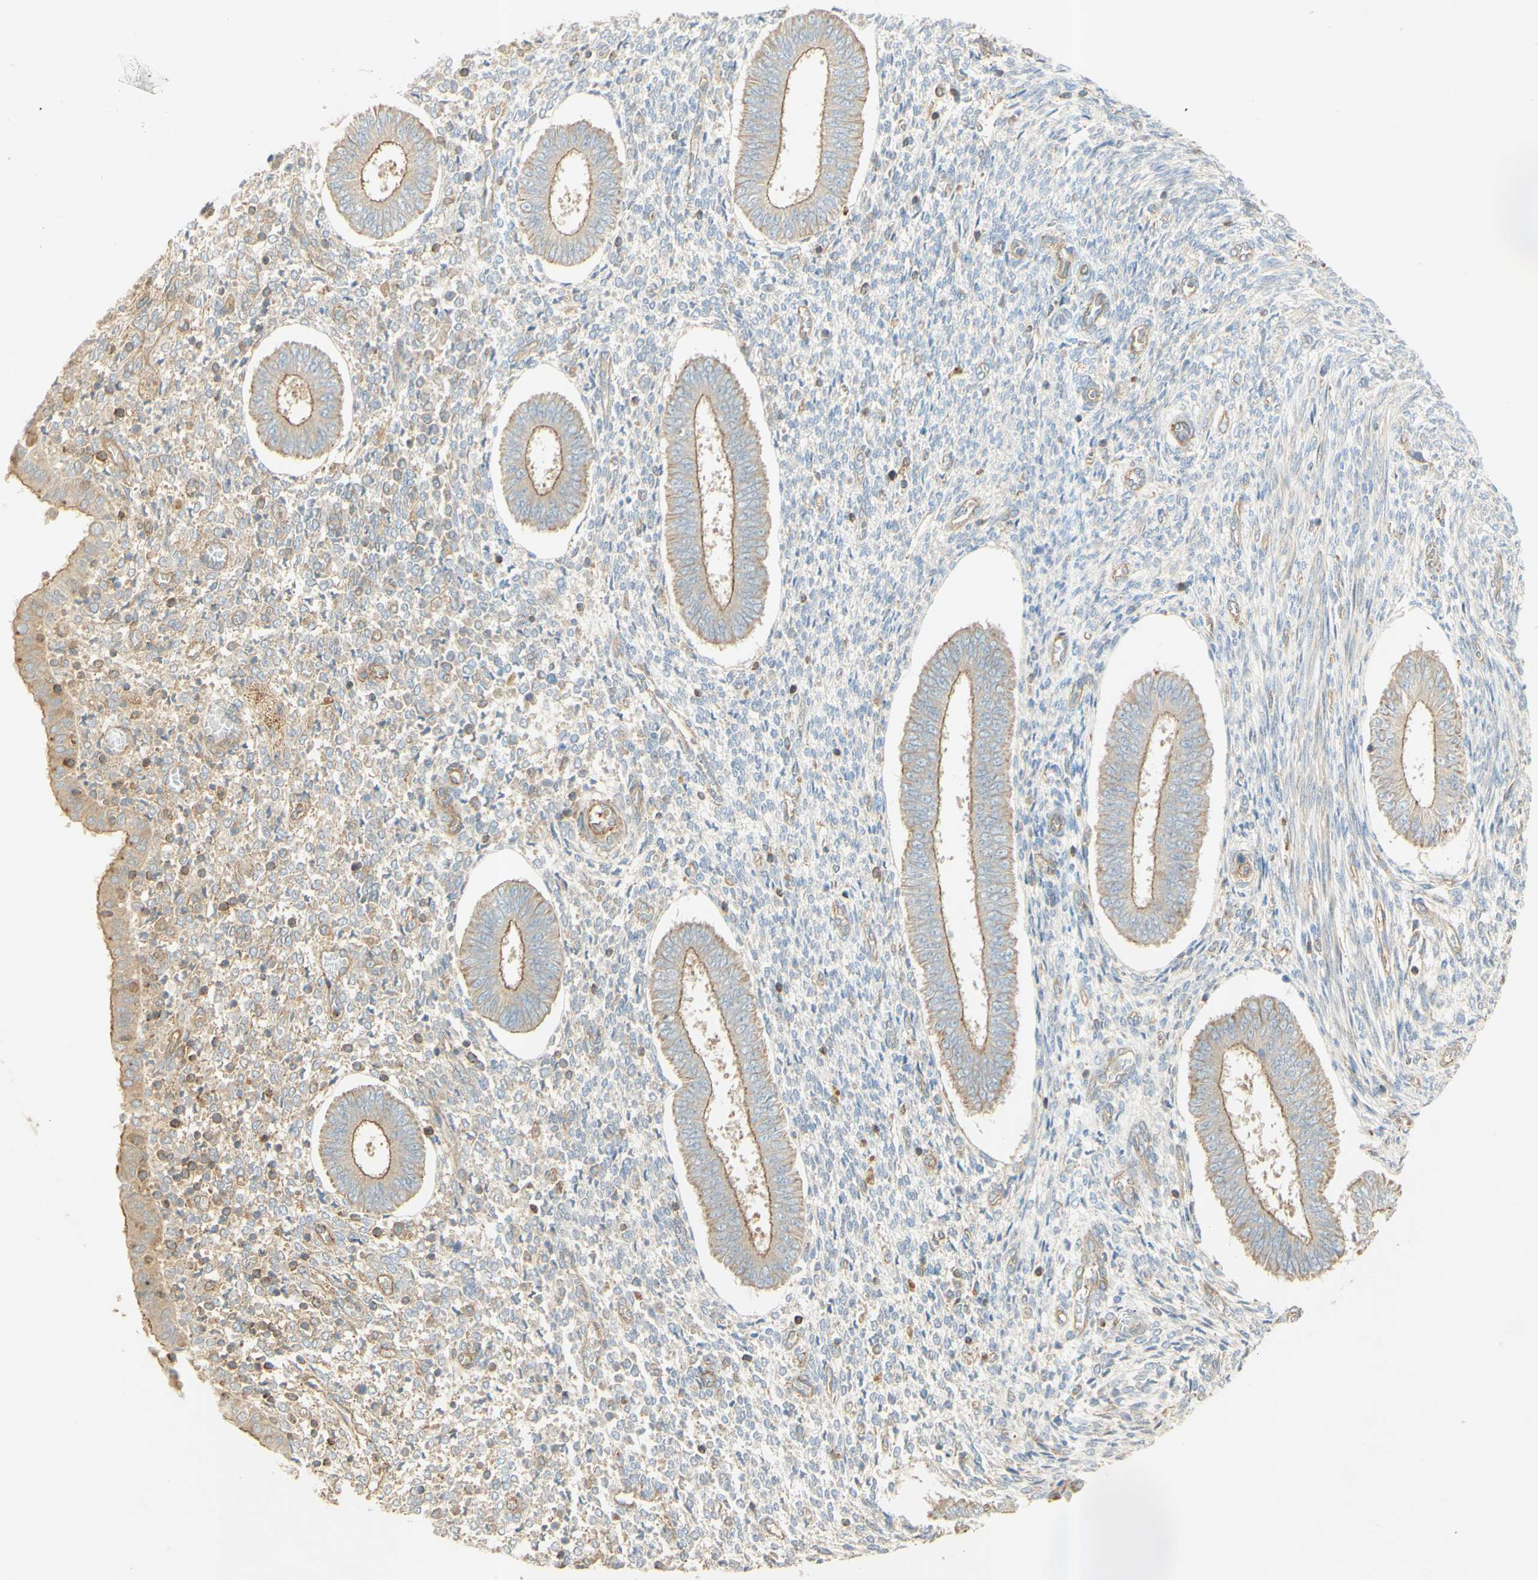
{"staining": {"intensity": "weak", "quantity": "25%-75%", "location": "cytoplasmic/membranous"}, "tissue": "endometrium", "cell_type": "Cells in endometrial stroma", "image_type": "normal", "snomed": [{"axis": "morphology", "description": "Normal tissue, NOS"}, {"axis": "topography", "description": "Endometrium"}], "caption": "Immunohistochemistry image of benign endometrium stained for a protein (brown), which reveals low levels of weak cytoplasmic/membranous expression in approximately 25%-75% of cells in endometrial stroma.", "gene": "IKBKG", "patient": {"sex": "female", "age": 35}}